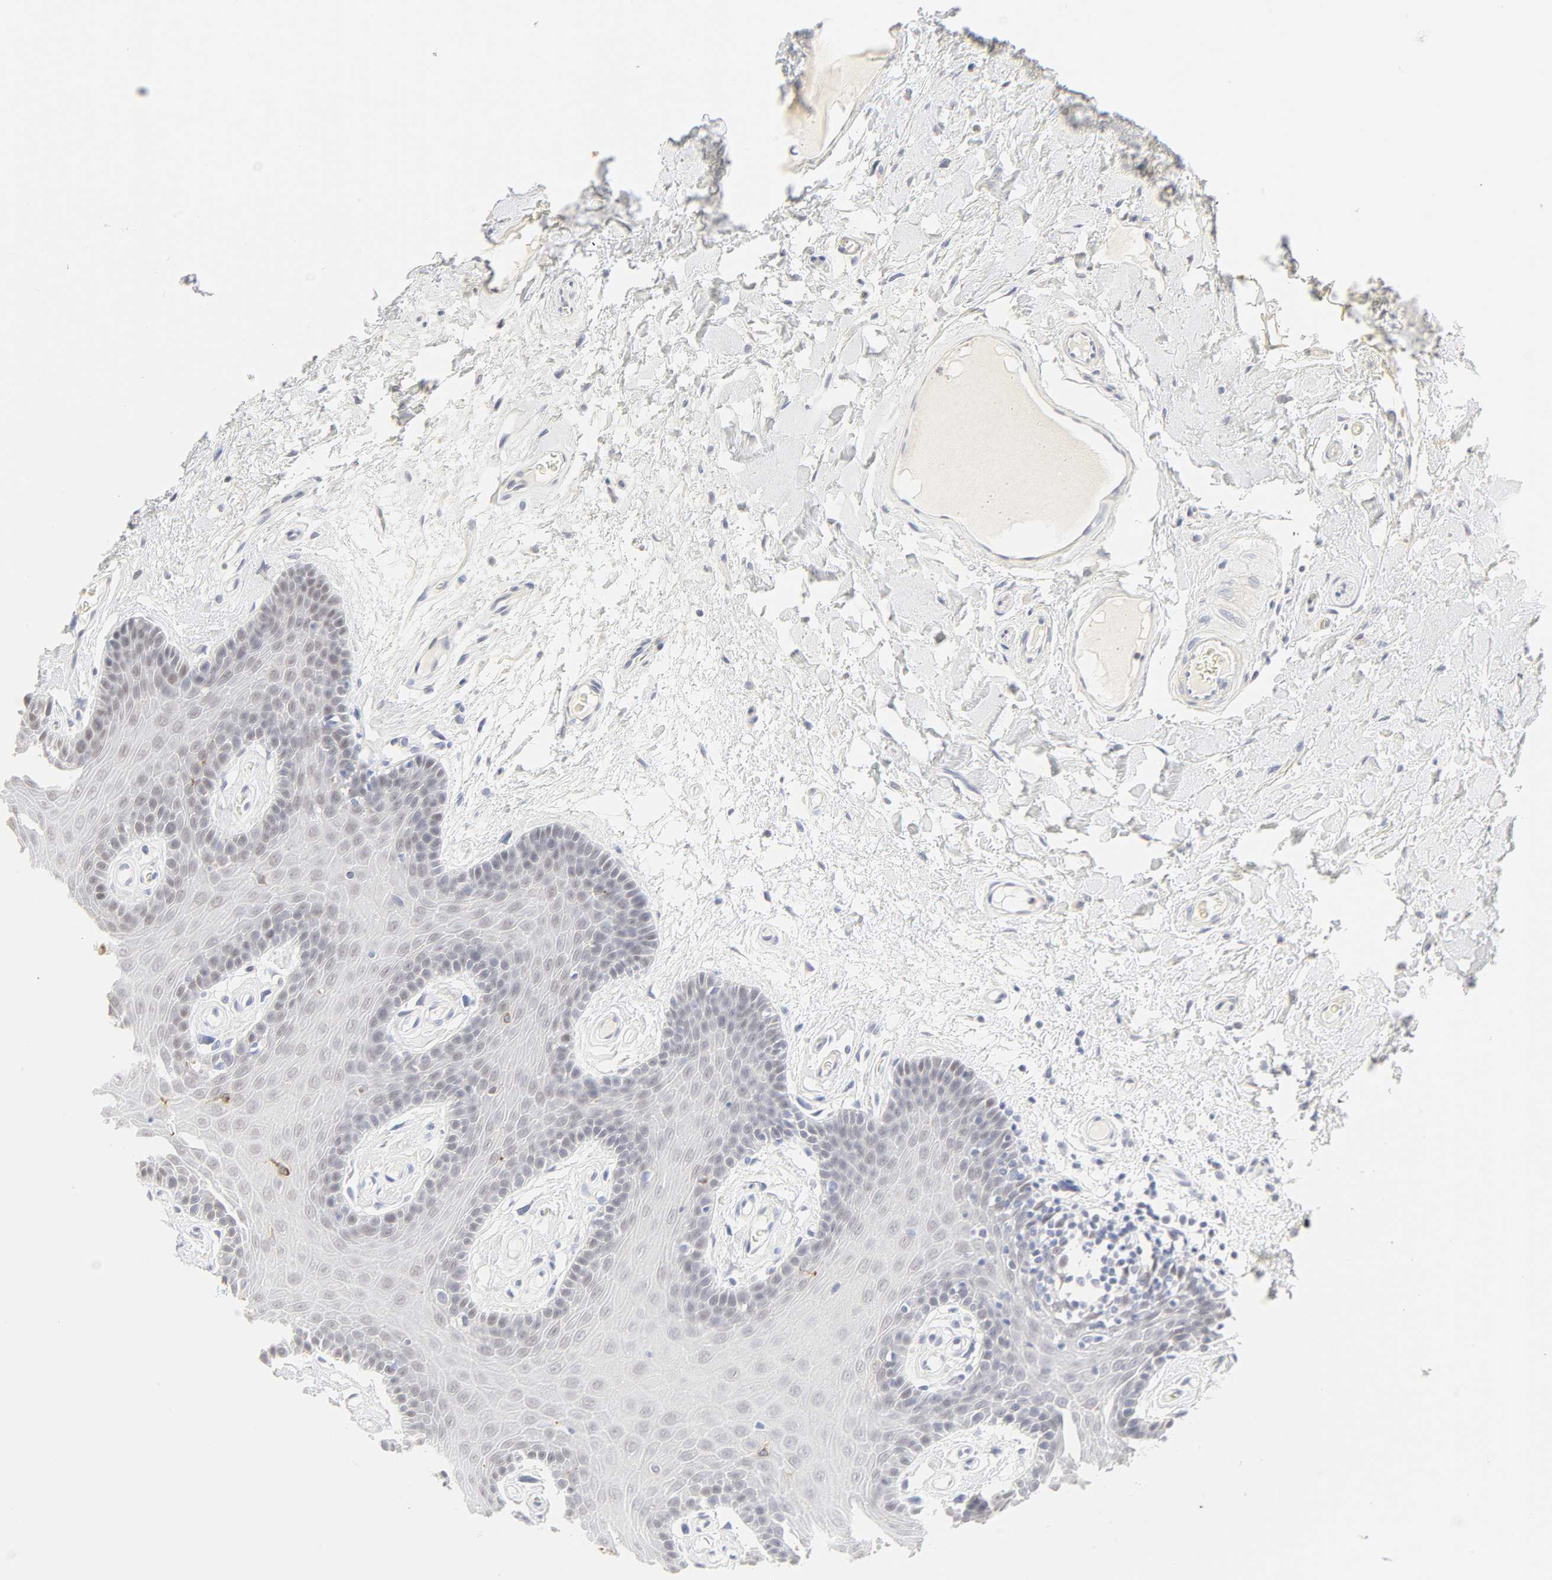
{"staining": {"intensity": "negative", "quantity": "none", "location": "none"}, "tissue": "oral mucosa", "cell_type": "Squamous epithelial cells", "image_type": "normal", "snomed": [{"axis": "morphology", "description": "Normal tissue, NOS"}, {"axis": "morphology", "description": "Squamous cell carcinoma, NOS"}, {"axis": "topography", "description": "Skeletal muscle"}, {"axis": "topography", "description": "Oral tissue"}, {"axis": "topography", "description": "Head-Neck"}], "caption": "High power microscopy photomicrograph of an IHC photomicrograph of unremarkable oral mucosa, revealing no significant positivity in squamous epithelial cells. (DAB (3,3'-diaminobenzidine) immunohistochemistry with hematoxylin counter stain).", "gene": "FCGBP", "patient": {"sex": "male", "age": 71}}